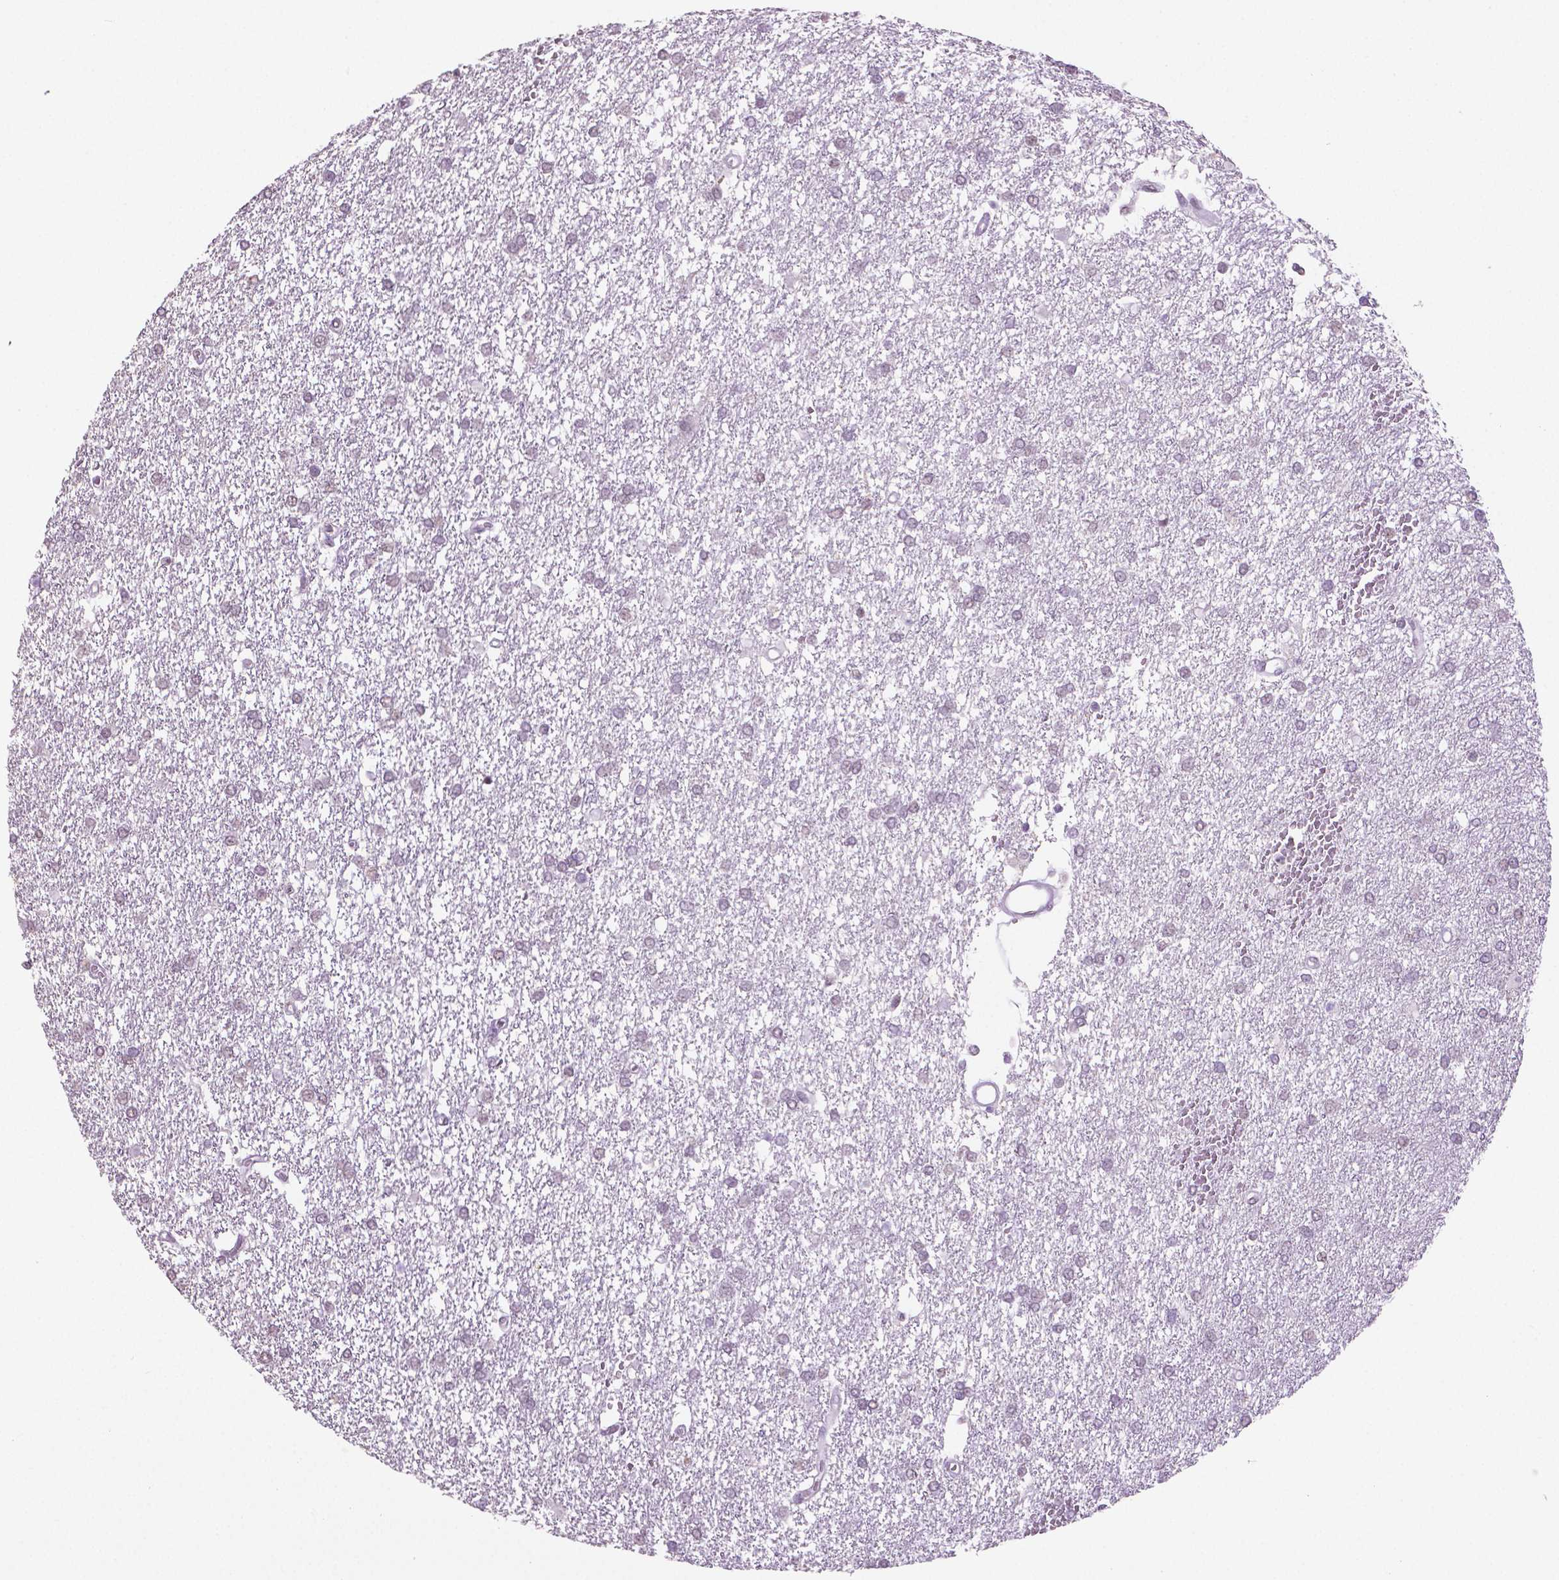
{"staining": {"intensity": "negative", "quantity": "none", "location": "none"}, "tissue": "glioma", "cell_type": "Tumor cells", "image_type": "cancer", "snomed": [{"axis": "morphology", "description": "Glioma, malignant, High grade"}, {"axis": "topography", "description": "Brain"}], "caption": "Immunohistochemistry image of neoplastic tissue: glioma stained with DAB (3,3'-diaminobenzidine) reveals no significant protein expression in tumor cells. Nuclei are stained in blue.", "gene": "IGF2BP1", "patient": {"sex": "female", "age": 61}}